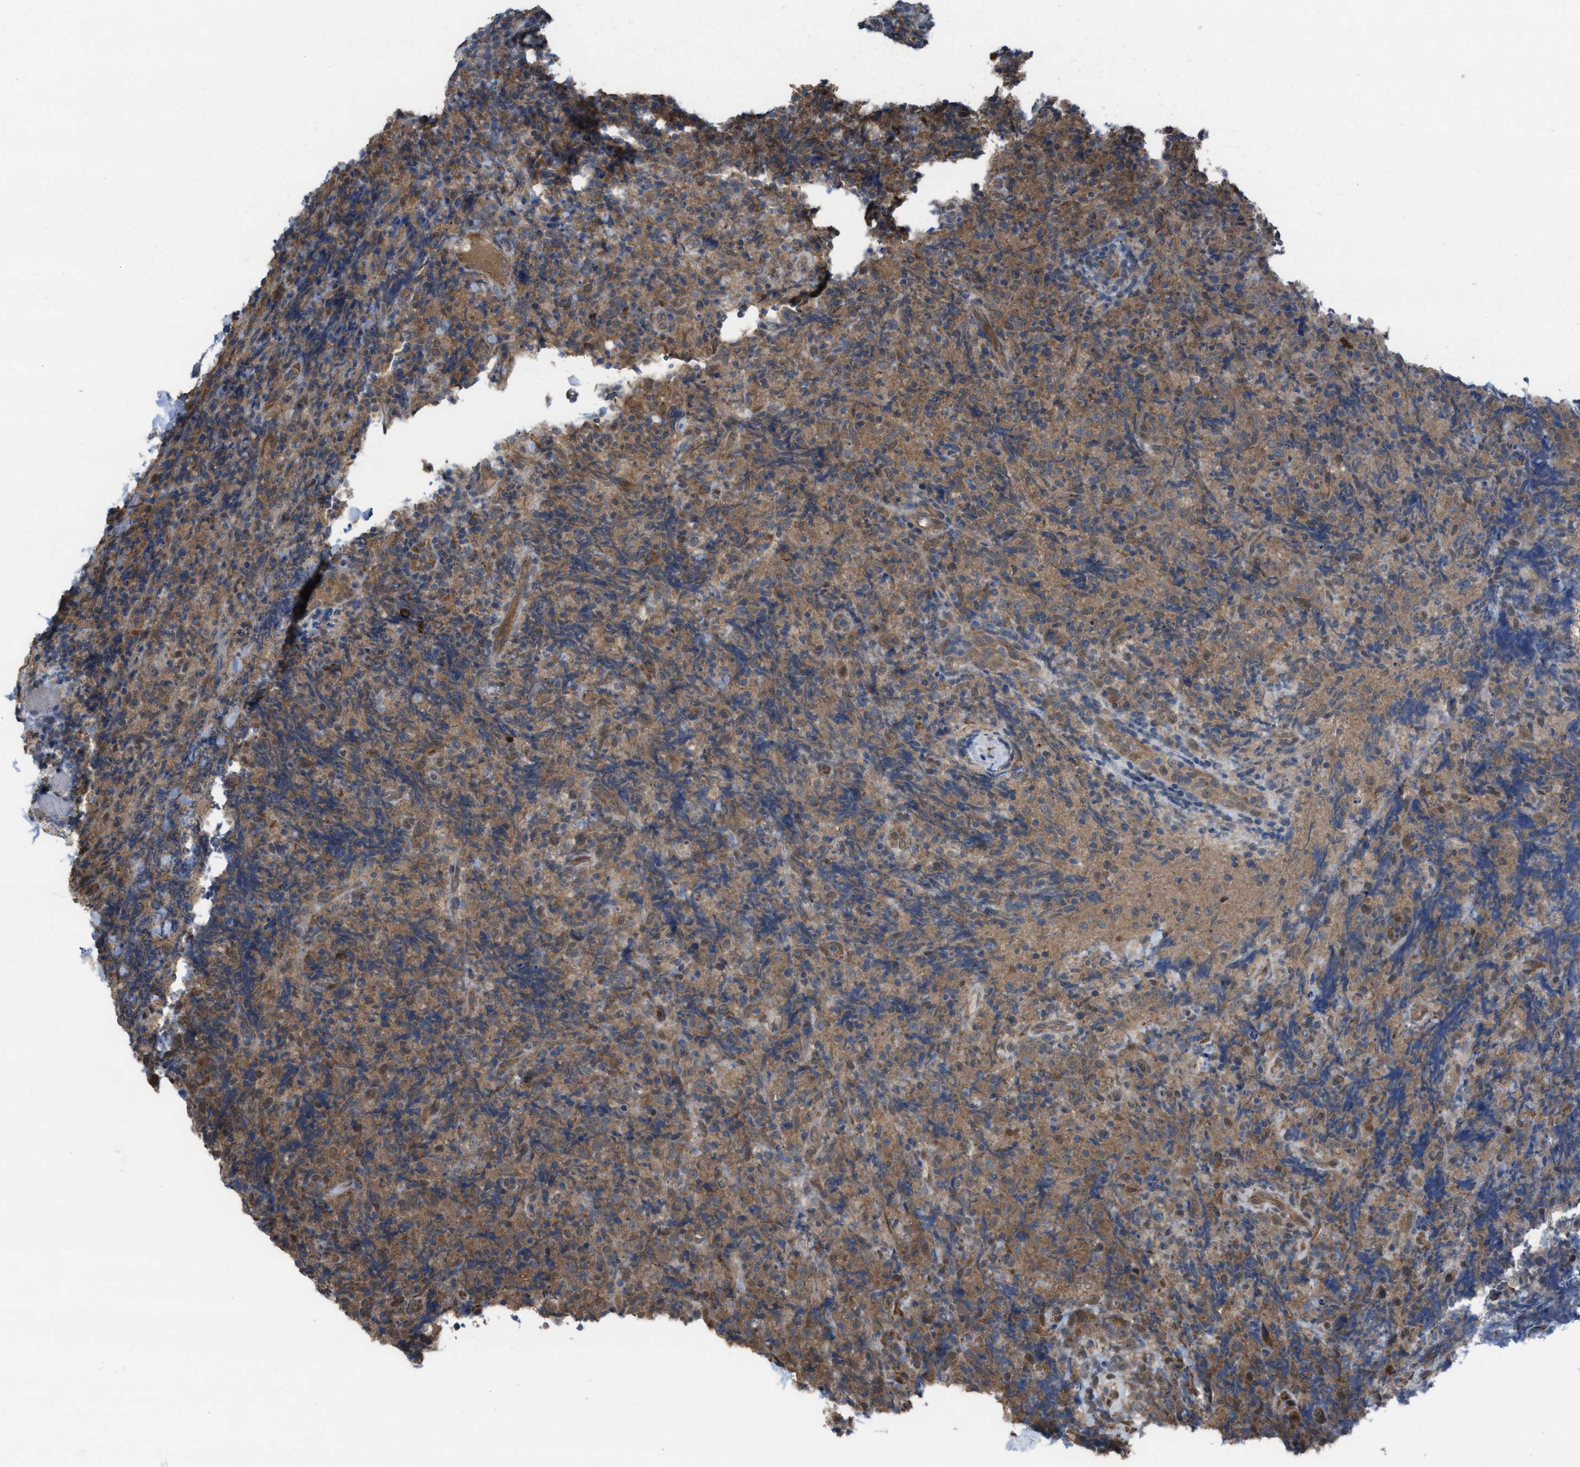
{"staining": {"intensity": "moderate", "quantity": ">75%", "location": "cytoplasmic/membranous"}, "tissue": "lymphoma", "cell_type": "Tumor cells", "image_type": "cancer", "snomed": [{"axis": "morphology", "description": "Malignant lymphoma, non-Hodgkin's type, High grade"}, {"axis": "topography", "description": "Tonsil"}], "caption": "Malignant lymphoma, non-Hodgkin's type (high-grade) tissue displays moderate cytoplasmic/membranous positivity in about >75% of tumor cells Immunohistochemistry (ihc) stains the protein in brown and the nuclei are stained blue.", "gene": "PLAA", "patient": {"sex": "female", "age": 36}}